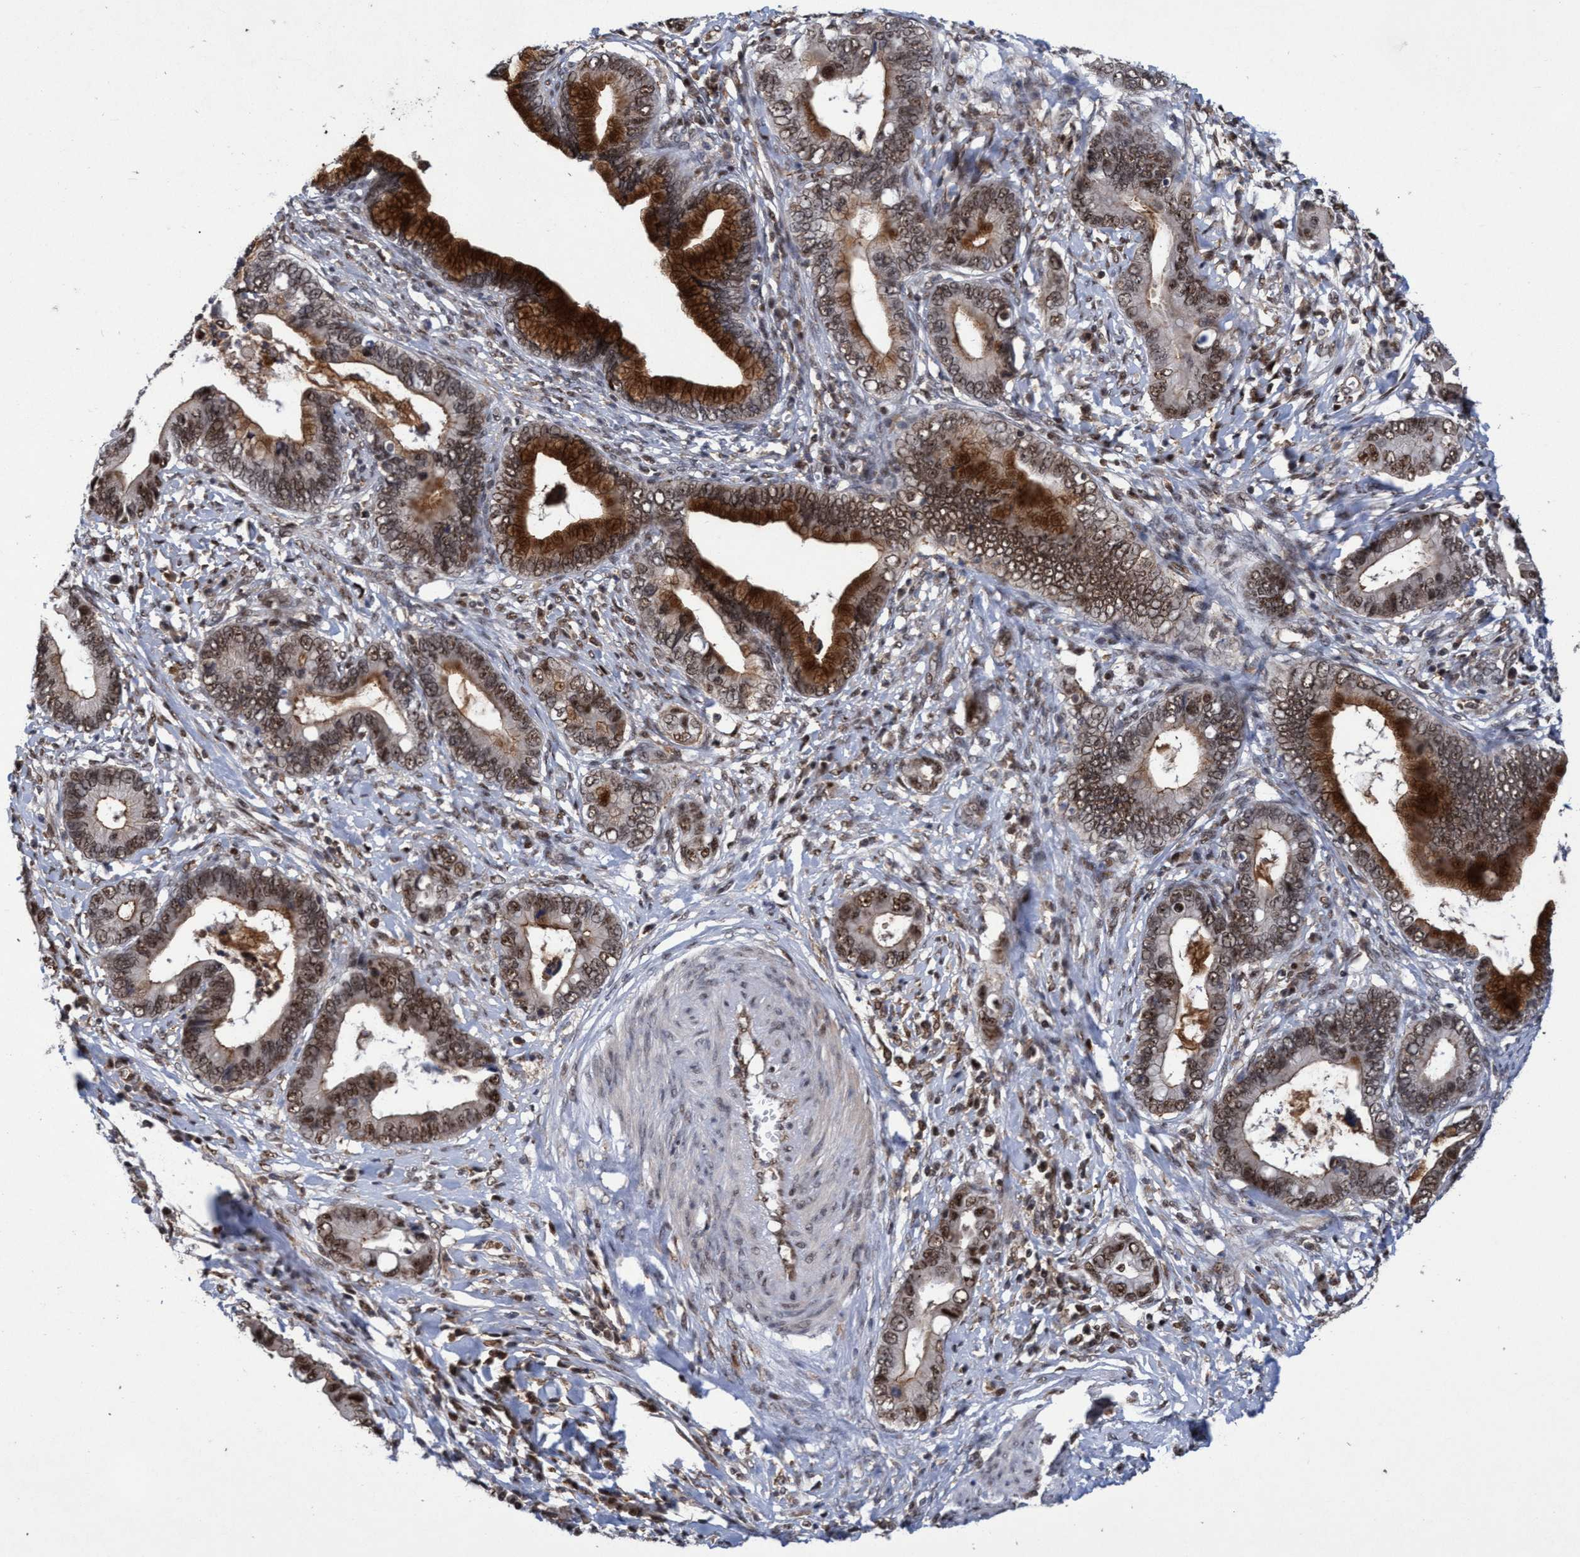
{"staining": {"intensity": "strong", "quantity": ">75%", "location": "cytoplasmic/membranous,nuclear"}, "tissue": "cervical cancer", "cell_type": "Tumor cells", "image_type": "cancer", "snomed": [{"axis": "morphology", "description": "Adenocarcinoma, NOS"}, {"axis": "topography", "description": "Cervix"}], "caption": "Cervical adenocarcinoma stained with a brown dye demonstrates strong cytoplasmic/membranous and nuclear positive staining in approximately >75% of tumor cells.", "gene": "GTF2F1", "patient": {"sex": "female", "age": 44}}